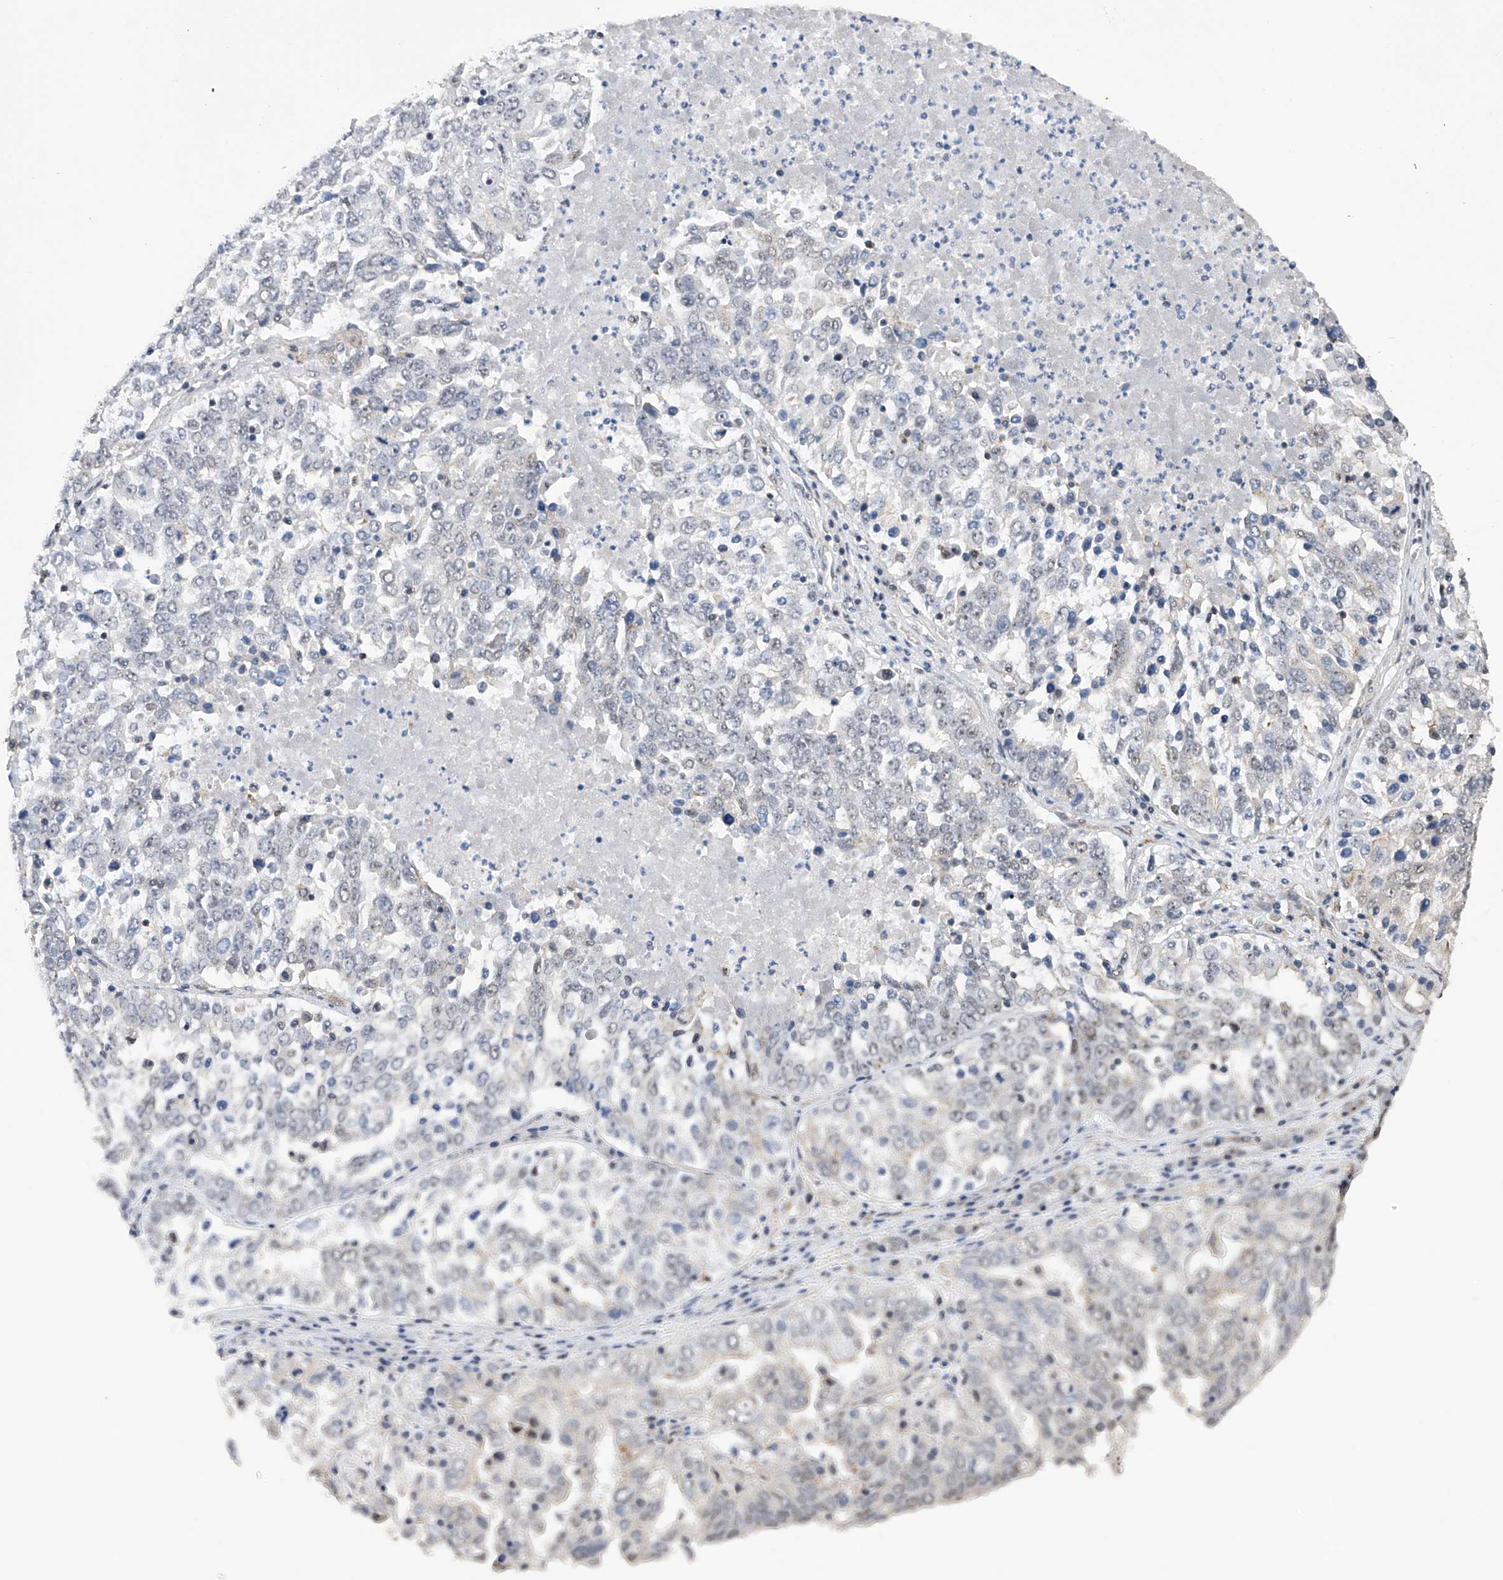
{"staining": {"intensity": "negative", "quantity": "none", "location": "none"}, "tissue": "ovarian cancer", "cell_type": "Tumor cells", "image_type": "cancer", "snomed": [{"axis": "morphology", "description": "Carcinoma, endometroid"}, {"axis": "topography", "description": "Ovary"}], "caption": "Histopathology image shows no protein expression in tumor cells of ovarian endometroid carcinoma tissue.", "gene": "NFATC4", "patient": {"sex": "female", "age": 62}}